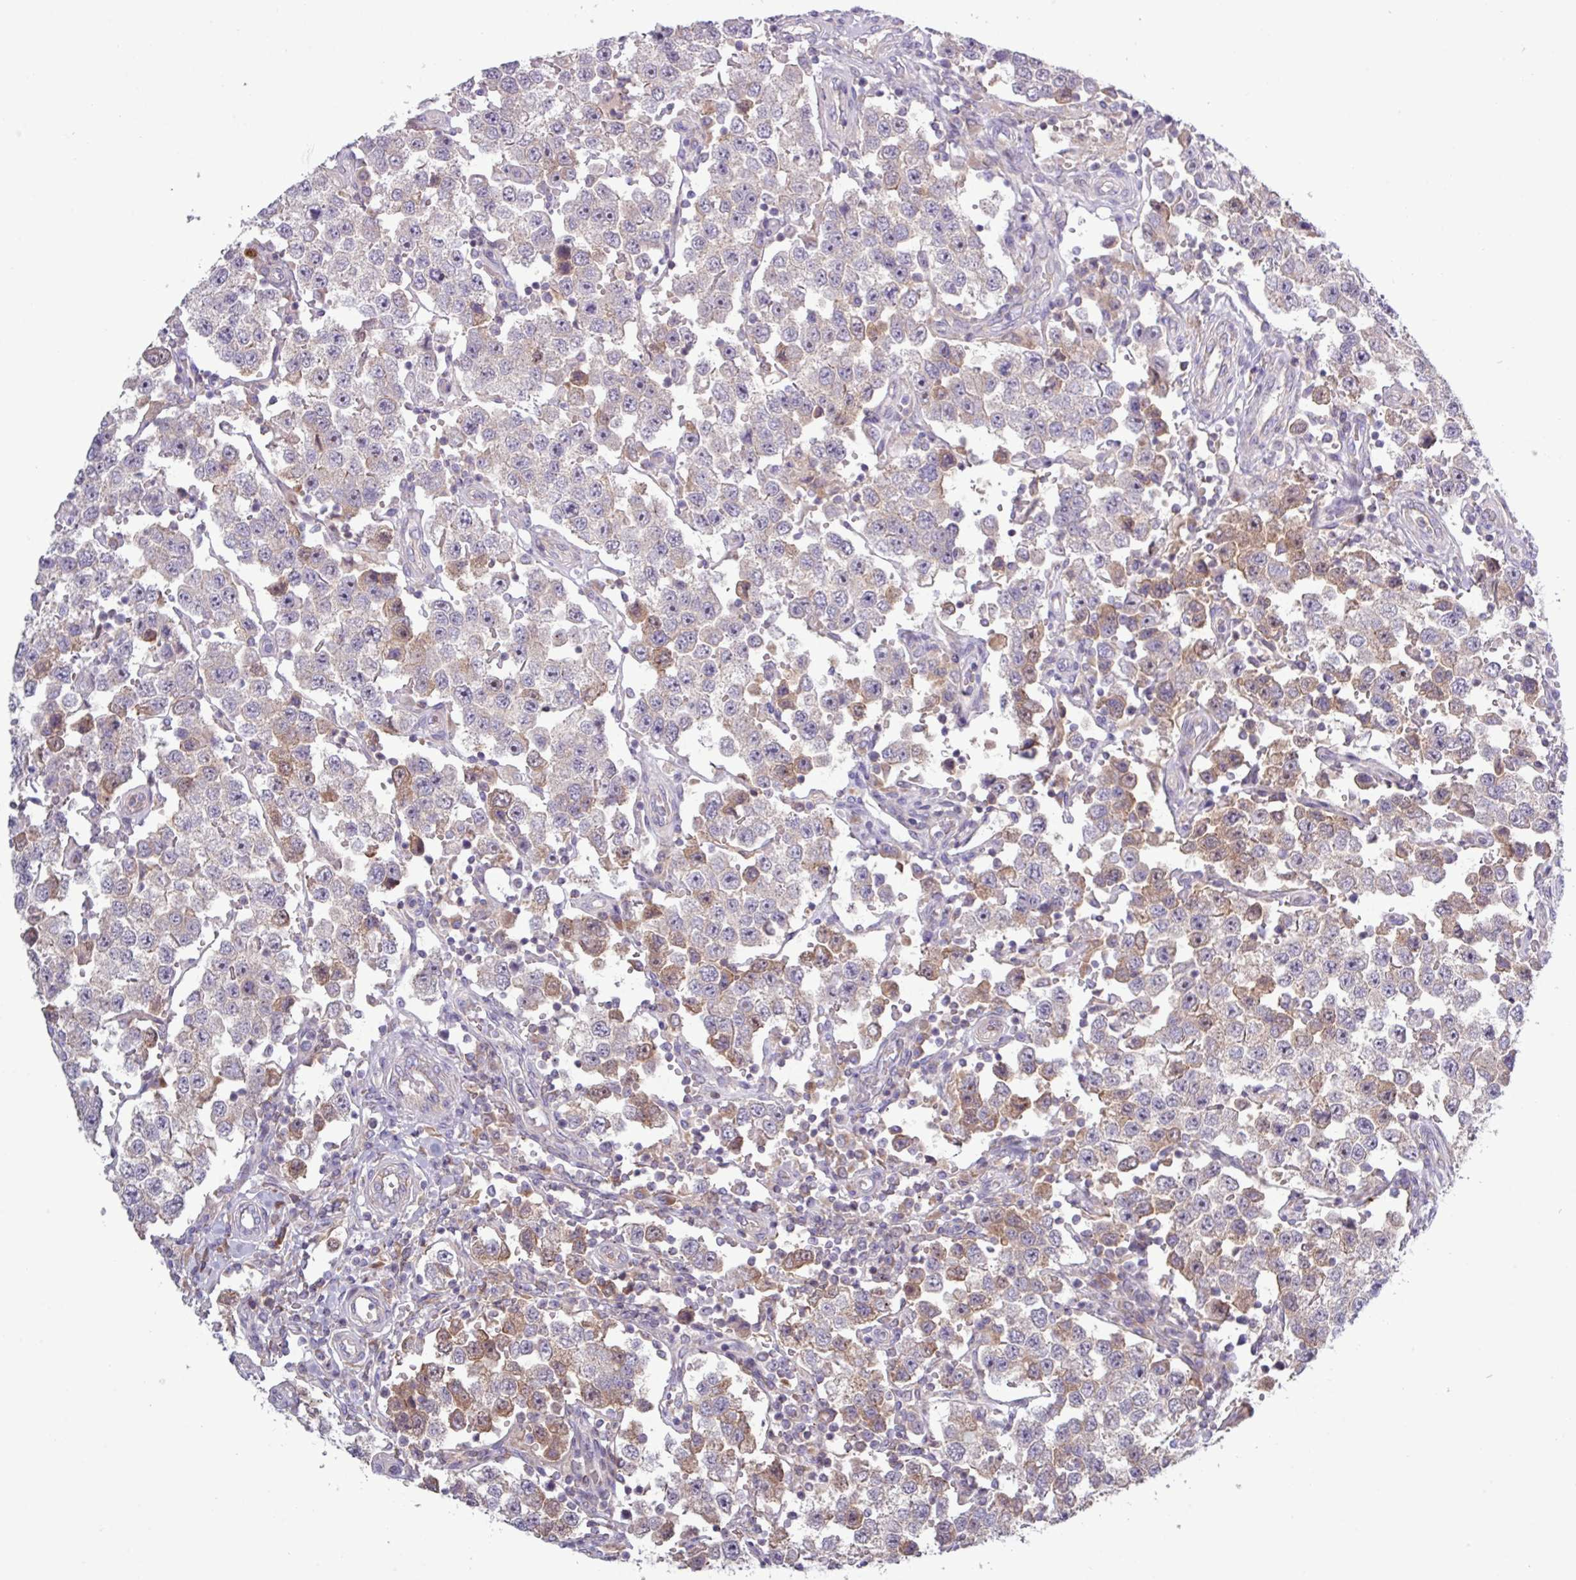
{"staining": {"intensity": "moderate", "quantity": "<25%", "location": "cytoplasmic/membranous"}, "tissue": "testis cancer", "cell_type": "Tumor cells", "image_type": "cancer", "snomed": [{"axis": "morphology", "description": "Seminoma, NOS"}, {"axis": "topography", "description": "Testis"}], "caption": "This histopathology image shows immunohistochemistry (IHC) staining of human testis cancer (seminoma), with low moderate cytoplasmic/membranous positivity in approximately <25% of tumor cells.", "gene": "TNFSF12", "patient": {"sex": "male", "age": 37}}